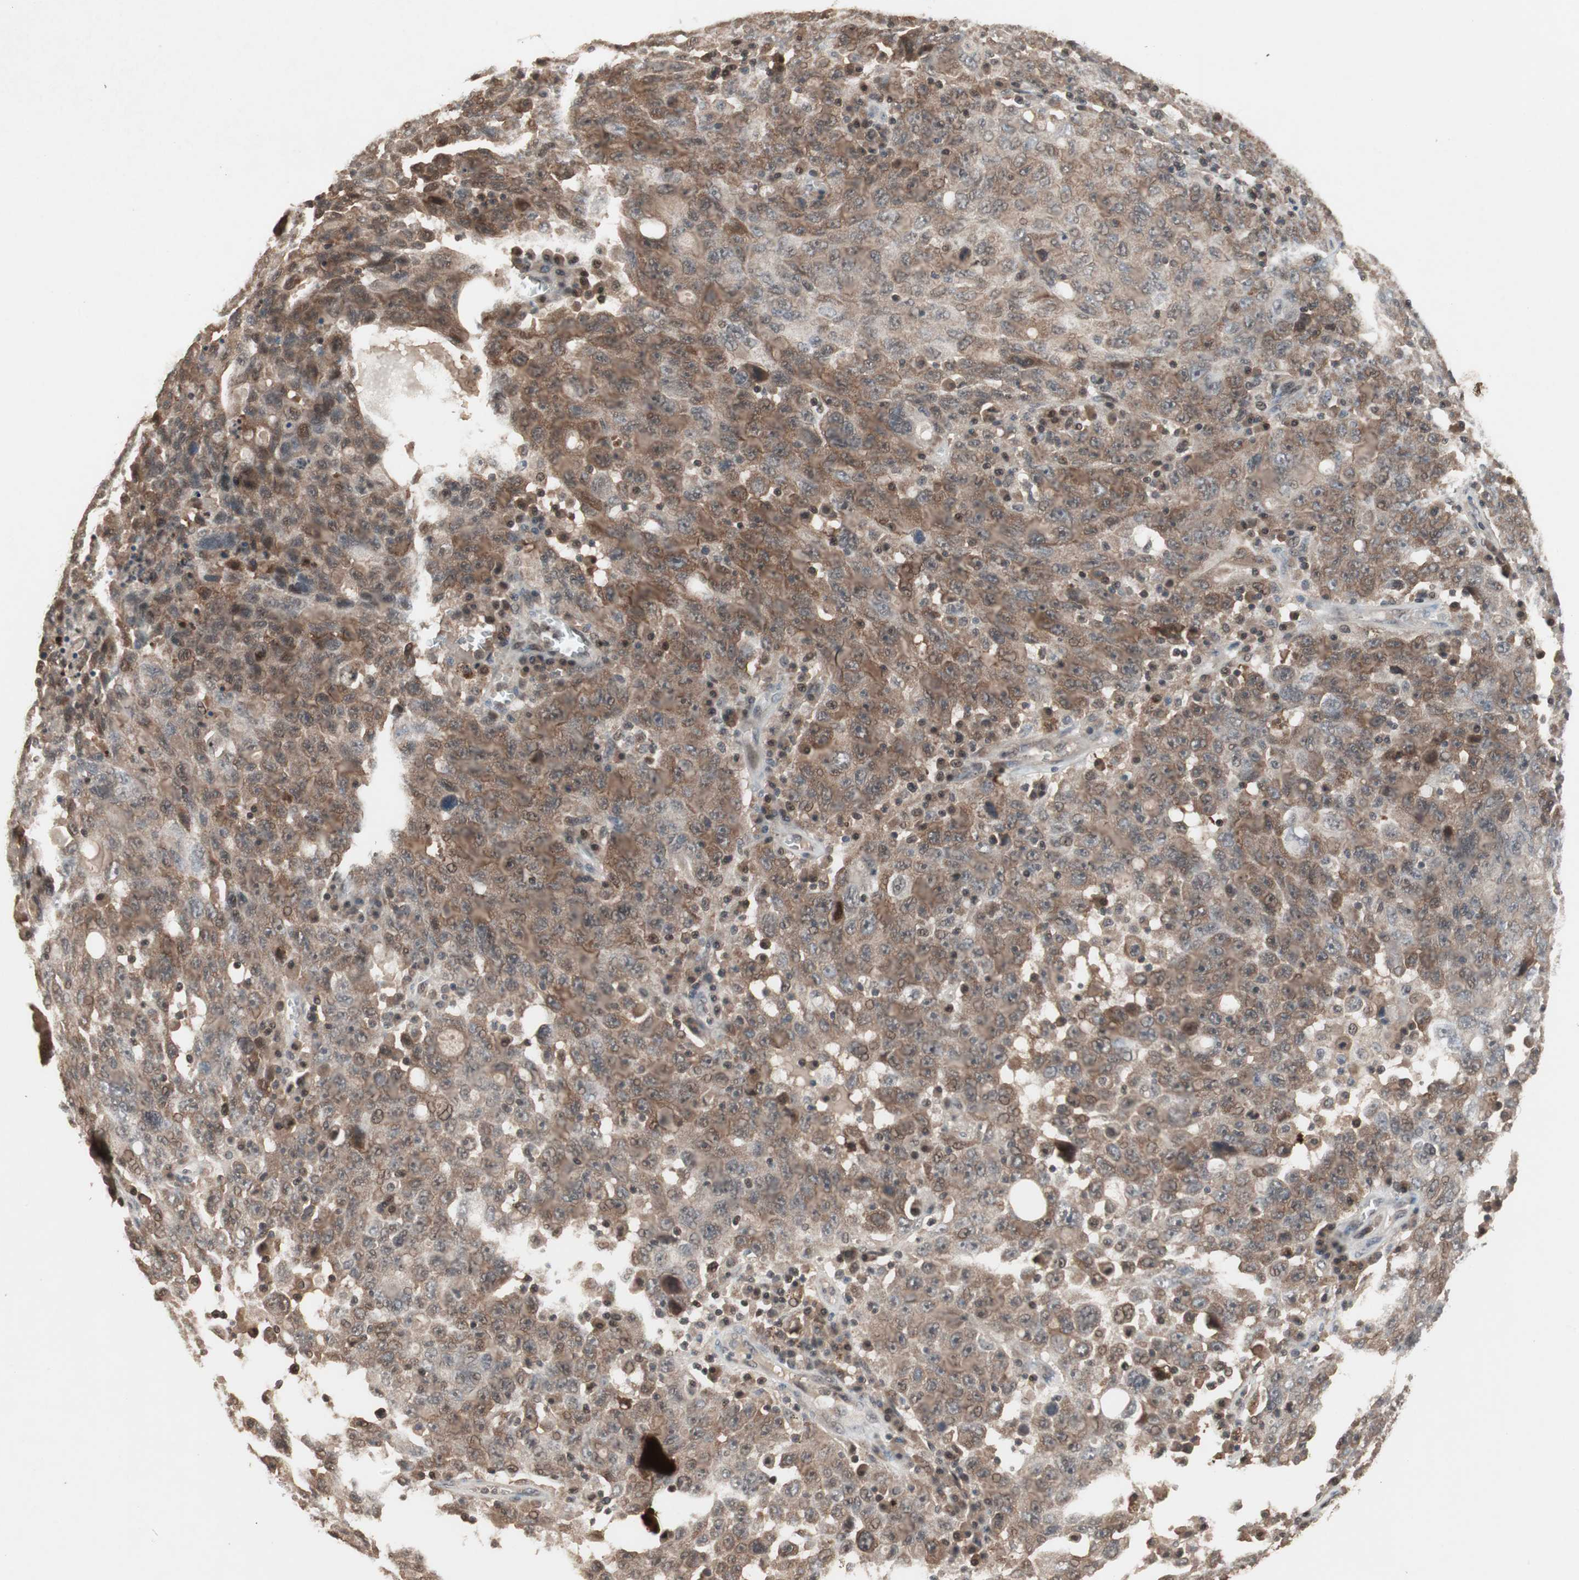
{"staining": {"intensity": "moderate", "quantity": ">75%", "location": "cytoplasmic/membranous,nuclear"}, "tissue": "ovarian cancer", "cell_type": "Tumor cells", "image_type": "cancer", "snomed": [{"axis": "morphology", "description": "Carcinoma, endometroid"}, {"axis": "topography", "description": "Ovary"}], "caption": "There is medium levels of moderate cytoplasmic/membranous and nuclear positivity in tumor cells of endometroid carcinoma (ovarian), as demonstrated by immunohistochemical staining (brown color).", "gene": "GART", "patient": {"sex": "female", "age": 62}}